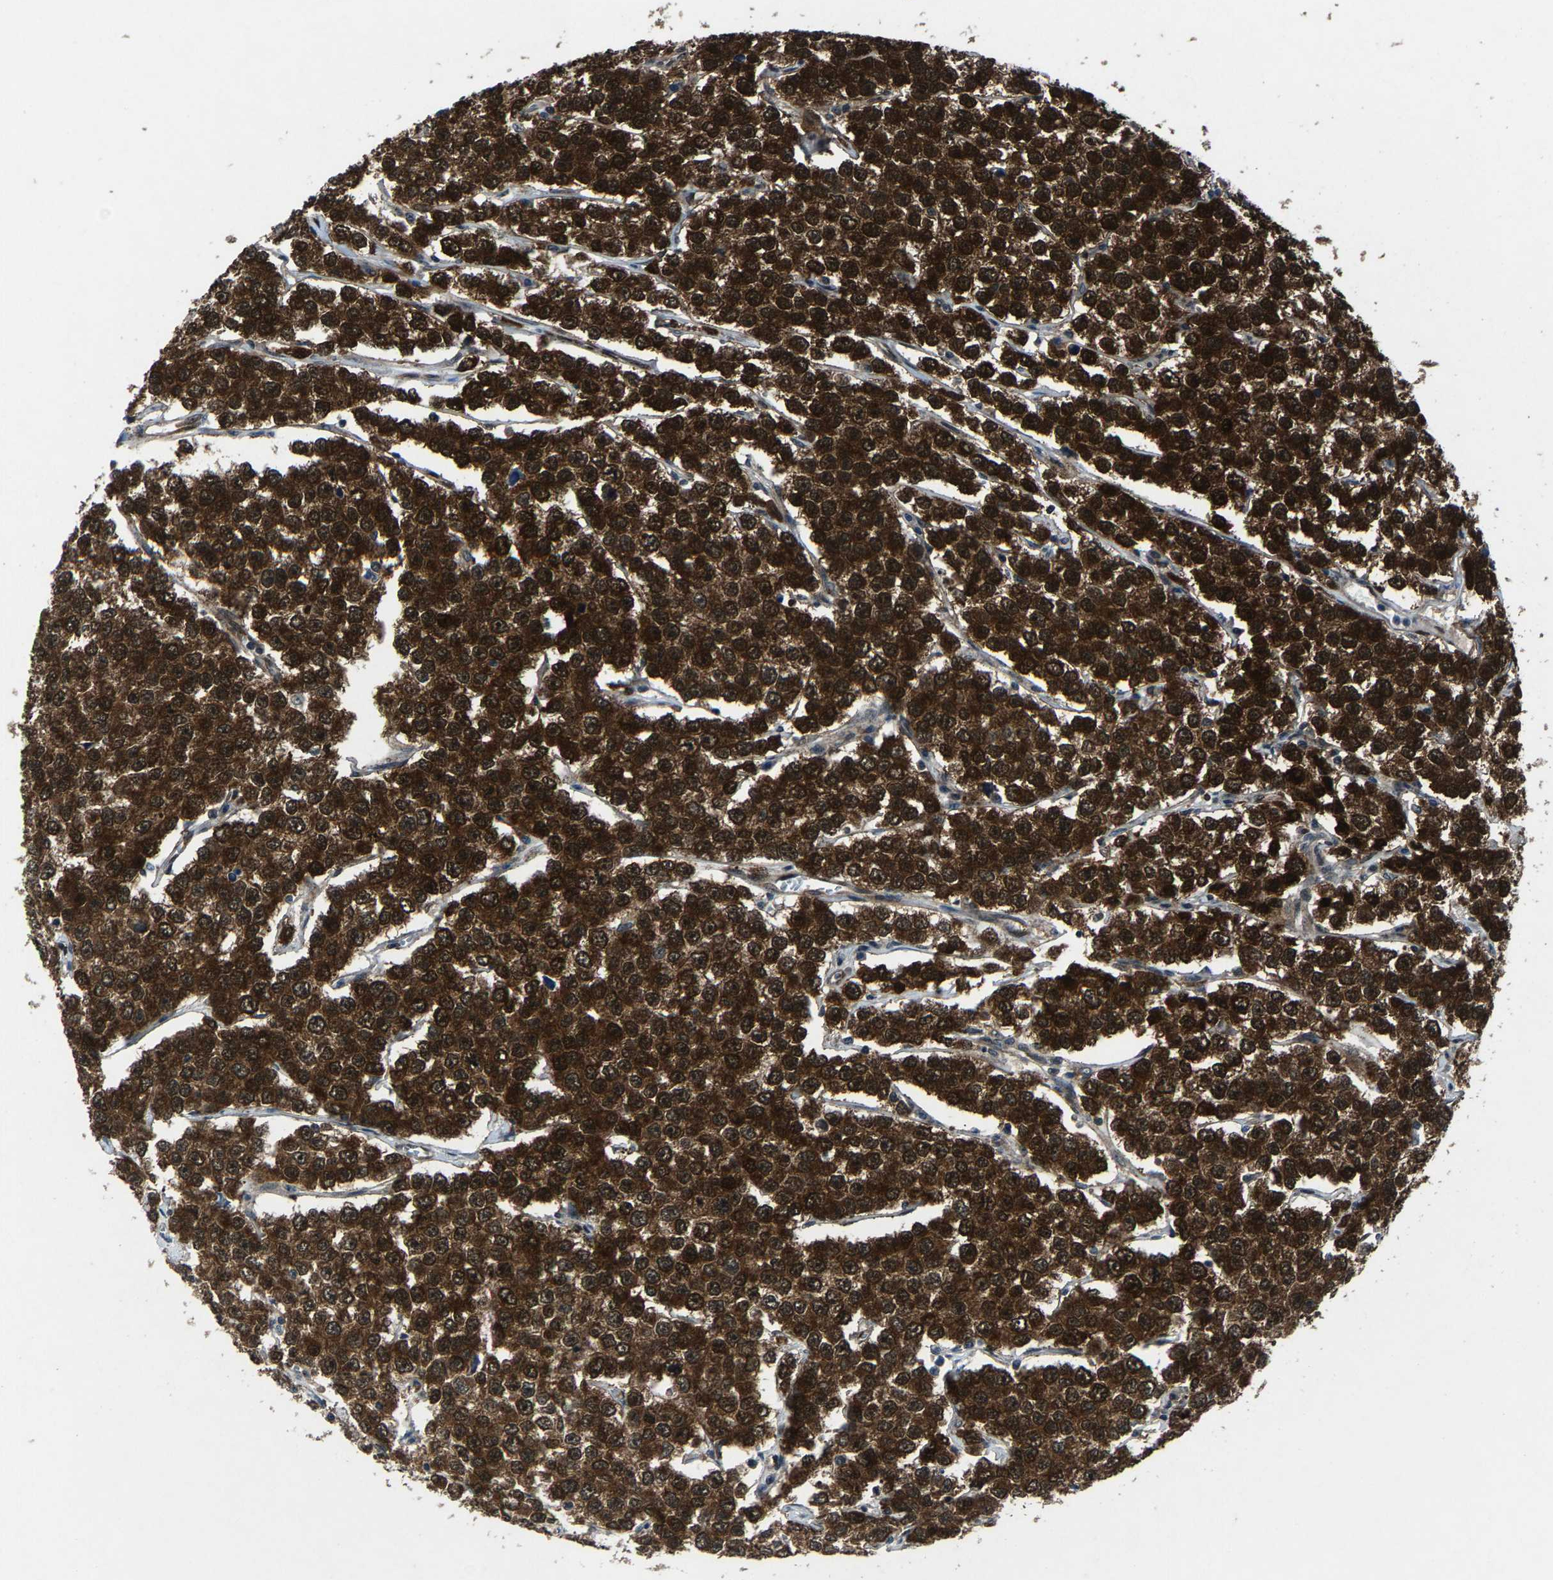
{"staining": {"intensity": "strong", "quantity": ">75%", "location": "cytoplasmic/membranous"}, "tissue": "testis cancer", "cell_type": "Tumor cells", "image_type": "cancer", "snomed": [{"axis": "morphology", "description": "Seminoma, NOS"}, {"axis": "morphology", "description": "Carcinoma, Embryonal, NOS"}, {"axis": "topography", "description": "Testis"}], "caption": "Protein expression analysis of human testis cancer reveals strong cytoplasmic/membranous positivity in approximately >75% of tumor cells.", "gene": "ATXN3", "patient": {"sex": "male", "age": 52}}